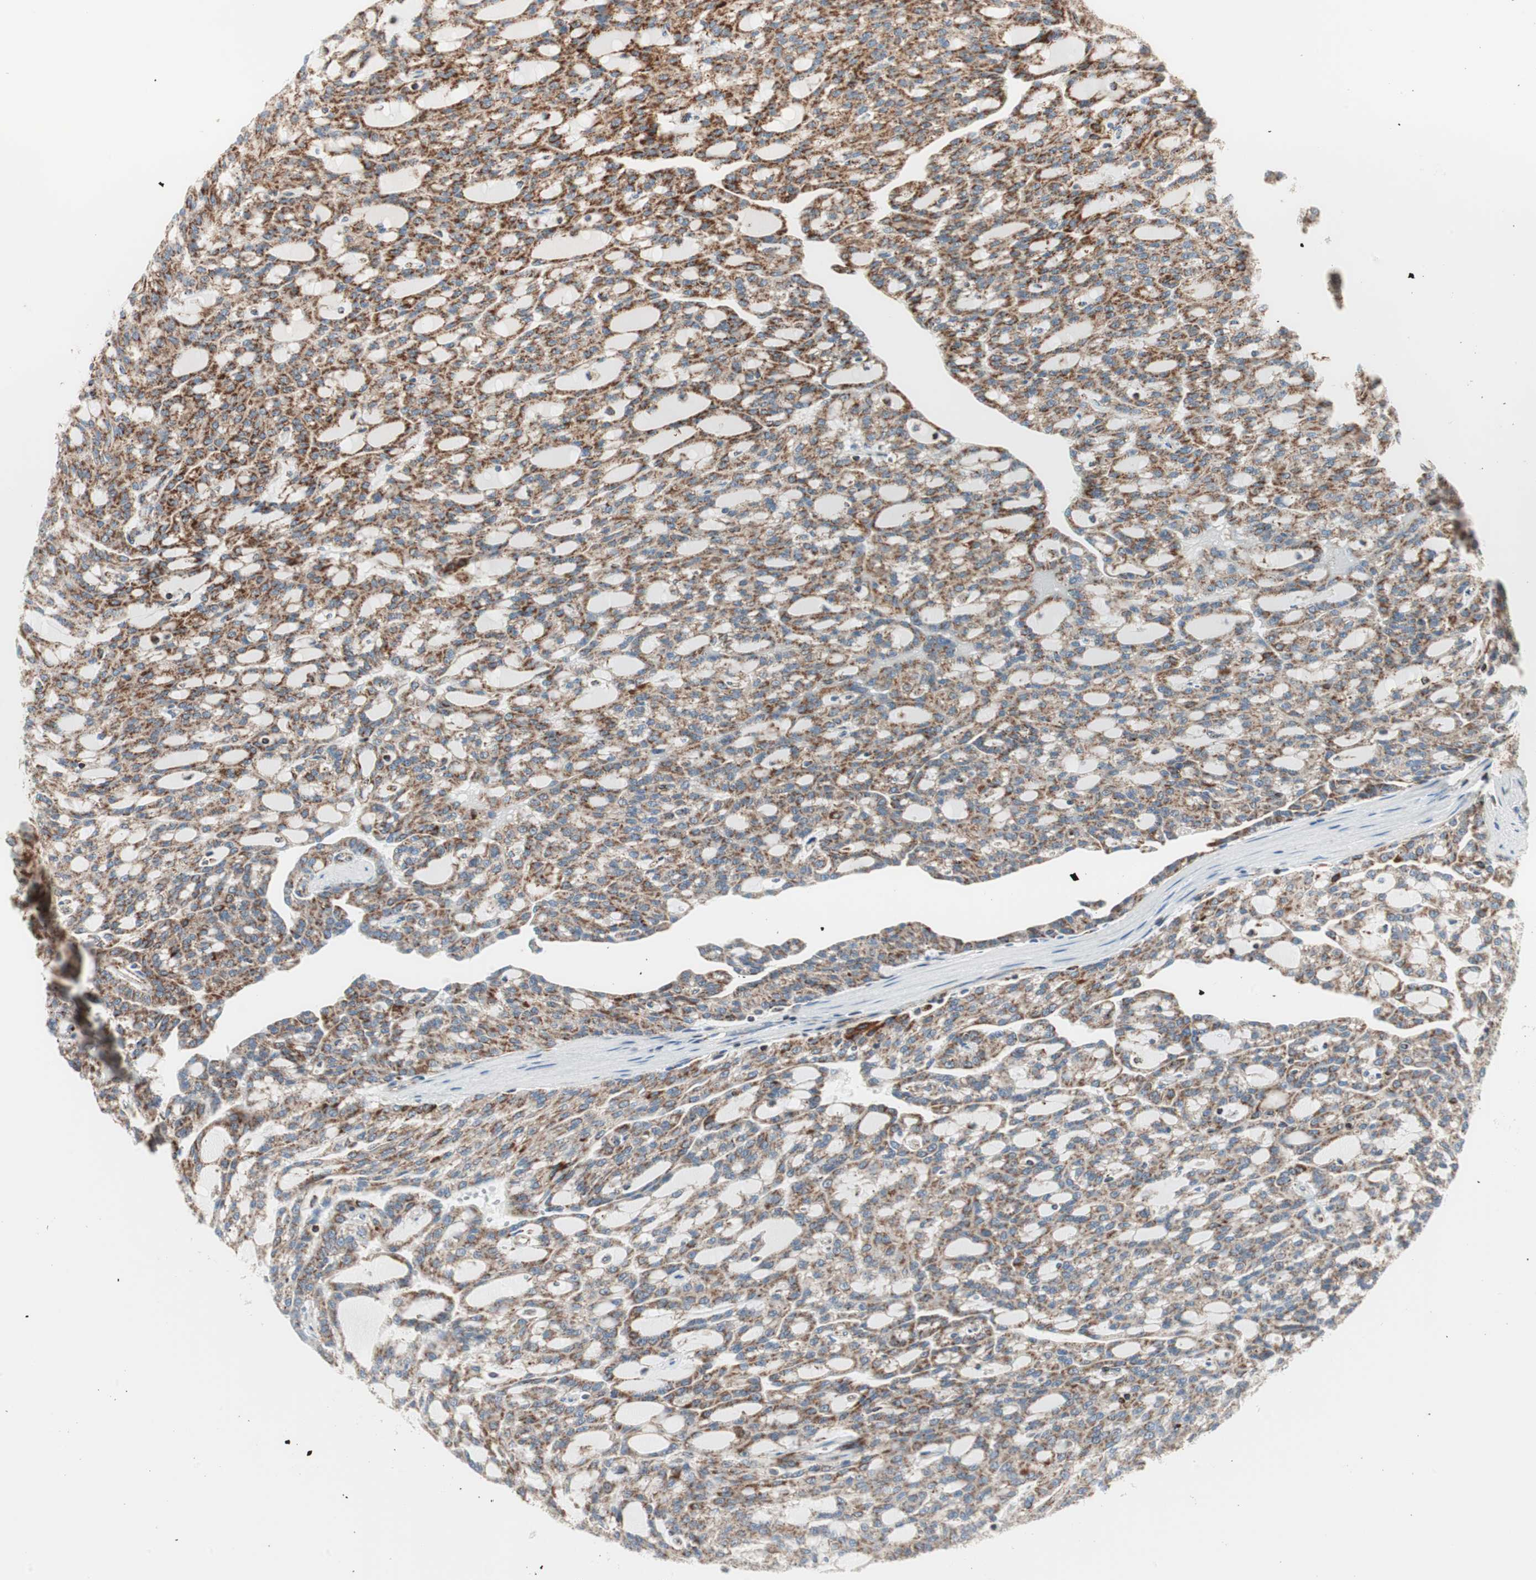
{"staining": {"intensity": "moderate", "quantity": ">75%", "location": "cytoplasmic/membranous"}, "tissue": "renal cancer", "cell_type": "Tumor cells", "image_type": "cancer", "snomed": [{"axis": "morphology", "description": "Adenocarcinoma, NOS"}, {"axis": "topography", "description": "Kidney"}], "caption": "Protein expression analysis of renal cancer reveals moderate cytoplasmic/membranous staining in approximately >75% of tumor cells. The staining is performed using DAB brown chromogen to label protein expression. The nuclei are counter-stained blue using hematoxylin.", "gene": "TOMM20", "patient": {"sex": "male", "age": 63}}